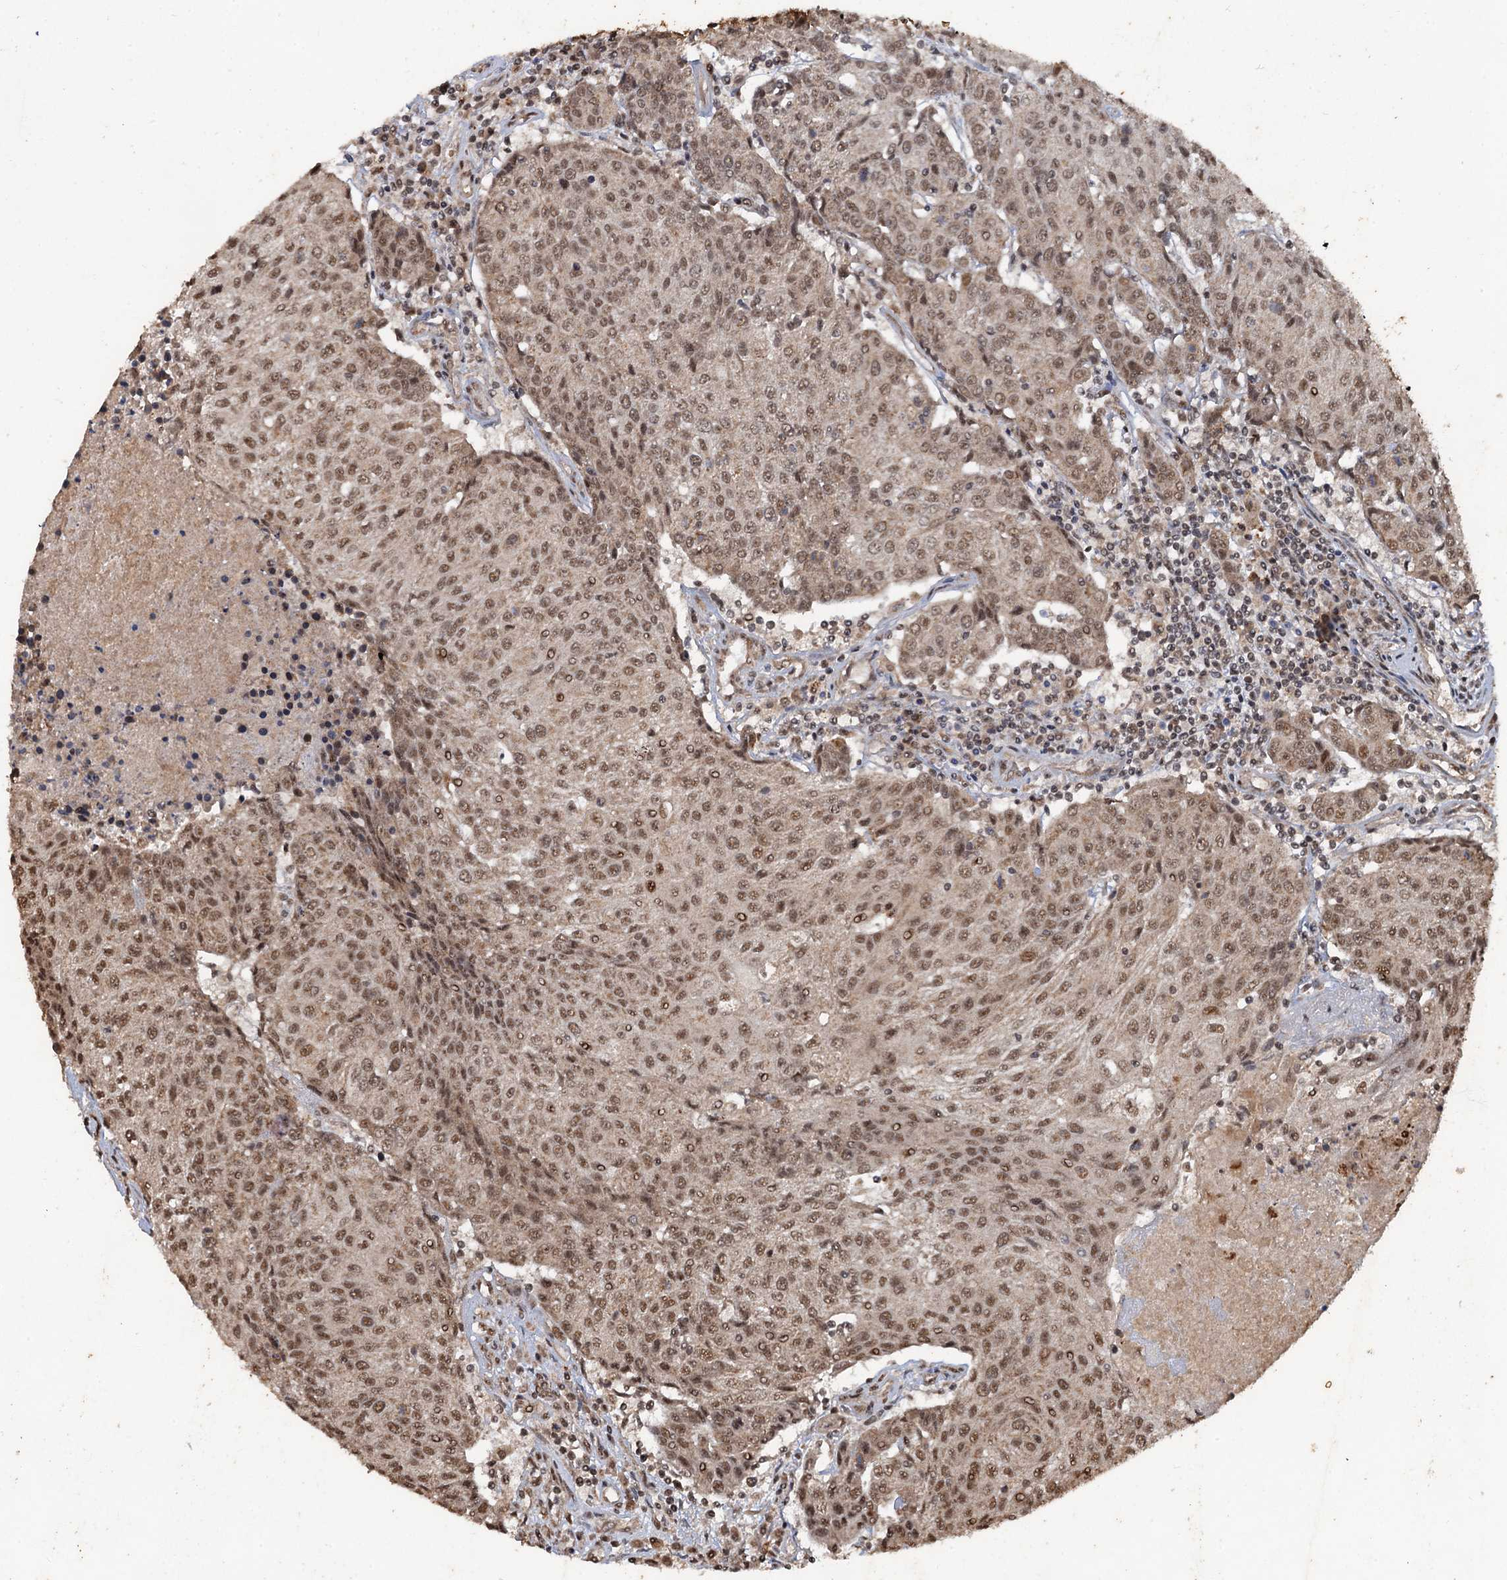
{"staining": {"intensity": "moderate", "quantity": ">75%", "location": "nuclear"}, "tissue": "urothelial cancer", "cell_type": "Tumor cells", "image_type": "cancer", "snomed": [{"axis": "morphology", "description": "Urothelial carcinoma, High grade"}, {"axis": "topography", "description": "Urinary bladder"}], "caption": "Immunohistochemistry (IHC) of human urothelial carcinoma (high-grade) exhibits medium levels of moderate nuclear staining in approximately >75% of tumor cells.", "gene": "REP15", "patient": {"sex": "female", "age": 85}}